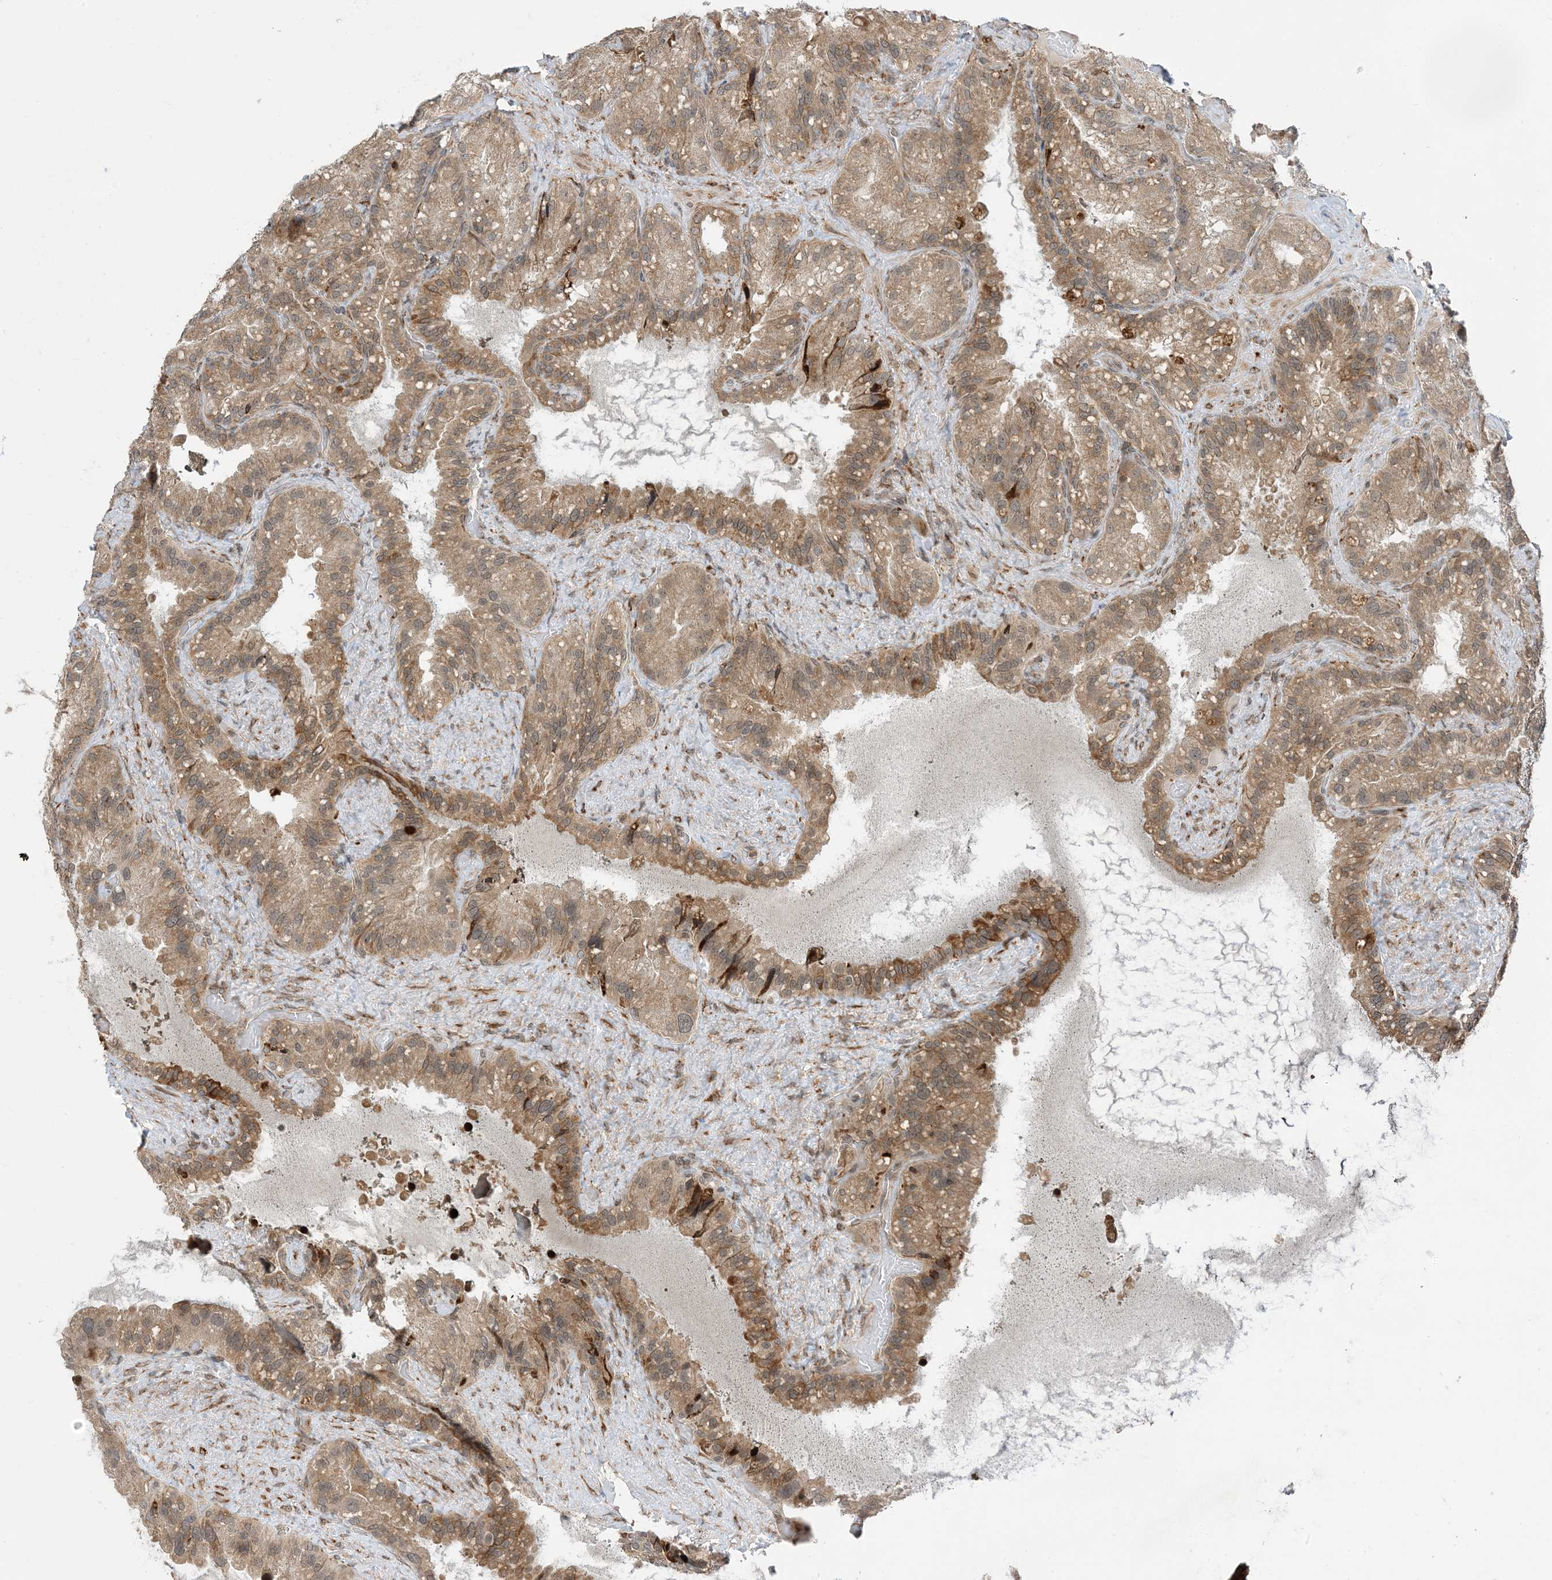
{"staining": {"intensity": "moderate", "quantity": ">75%", "location": "cytoplasmic/membranous,nuclear"}, "tissue": "seminal vesicle", "cell_type": "Glandular cells", "image_type": "normal", "snomed": [{"axis": "morphology", "description": "Normal tissue, NOS"}, {"axis": "topography", "description": "Prostate"}, {"axis": "topography", "description": "Seminal veicle"}], "caption": "Moderate cytoplasmic/membranous,nuclear positivity for a protein is appreciated in approximately >75% of glandular cells of normal seminal vesicle using immunohistochemistry.", "gene": "METTL21A", "patient": {"sex": "male", "age": 68}}